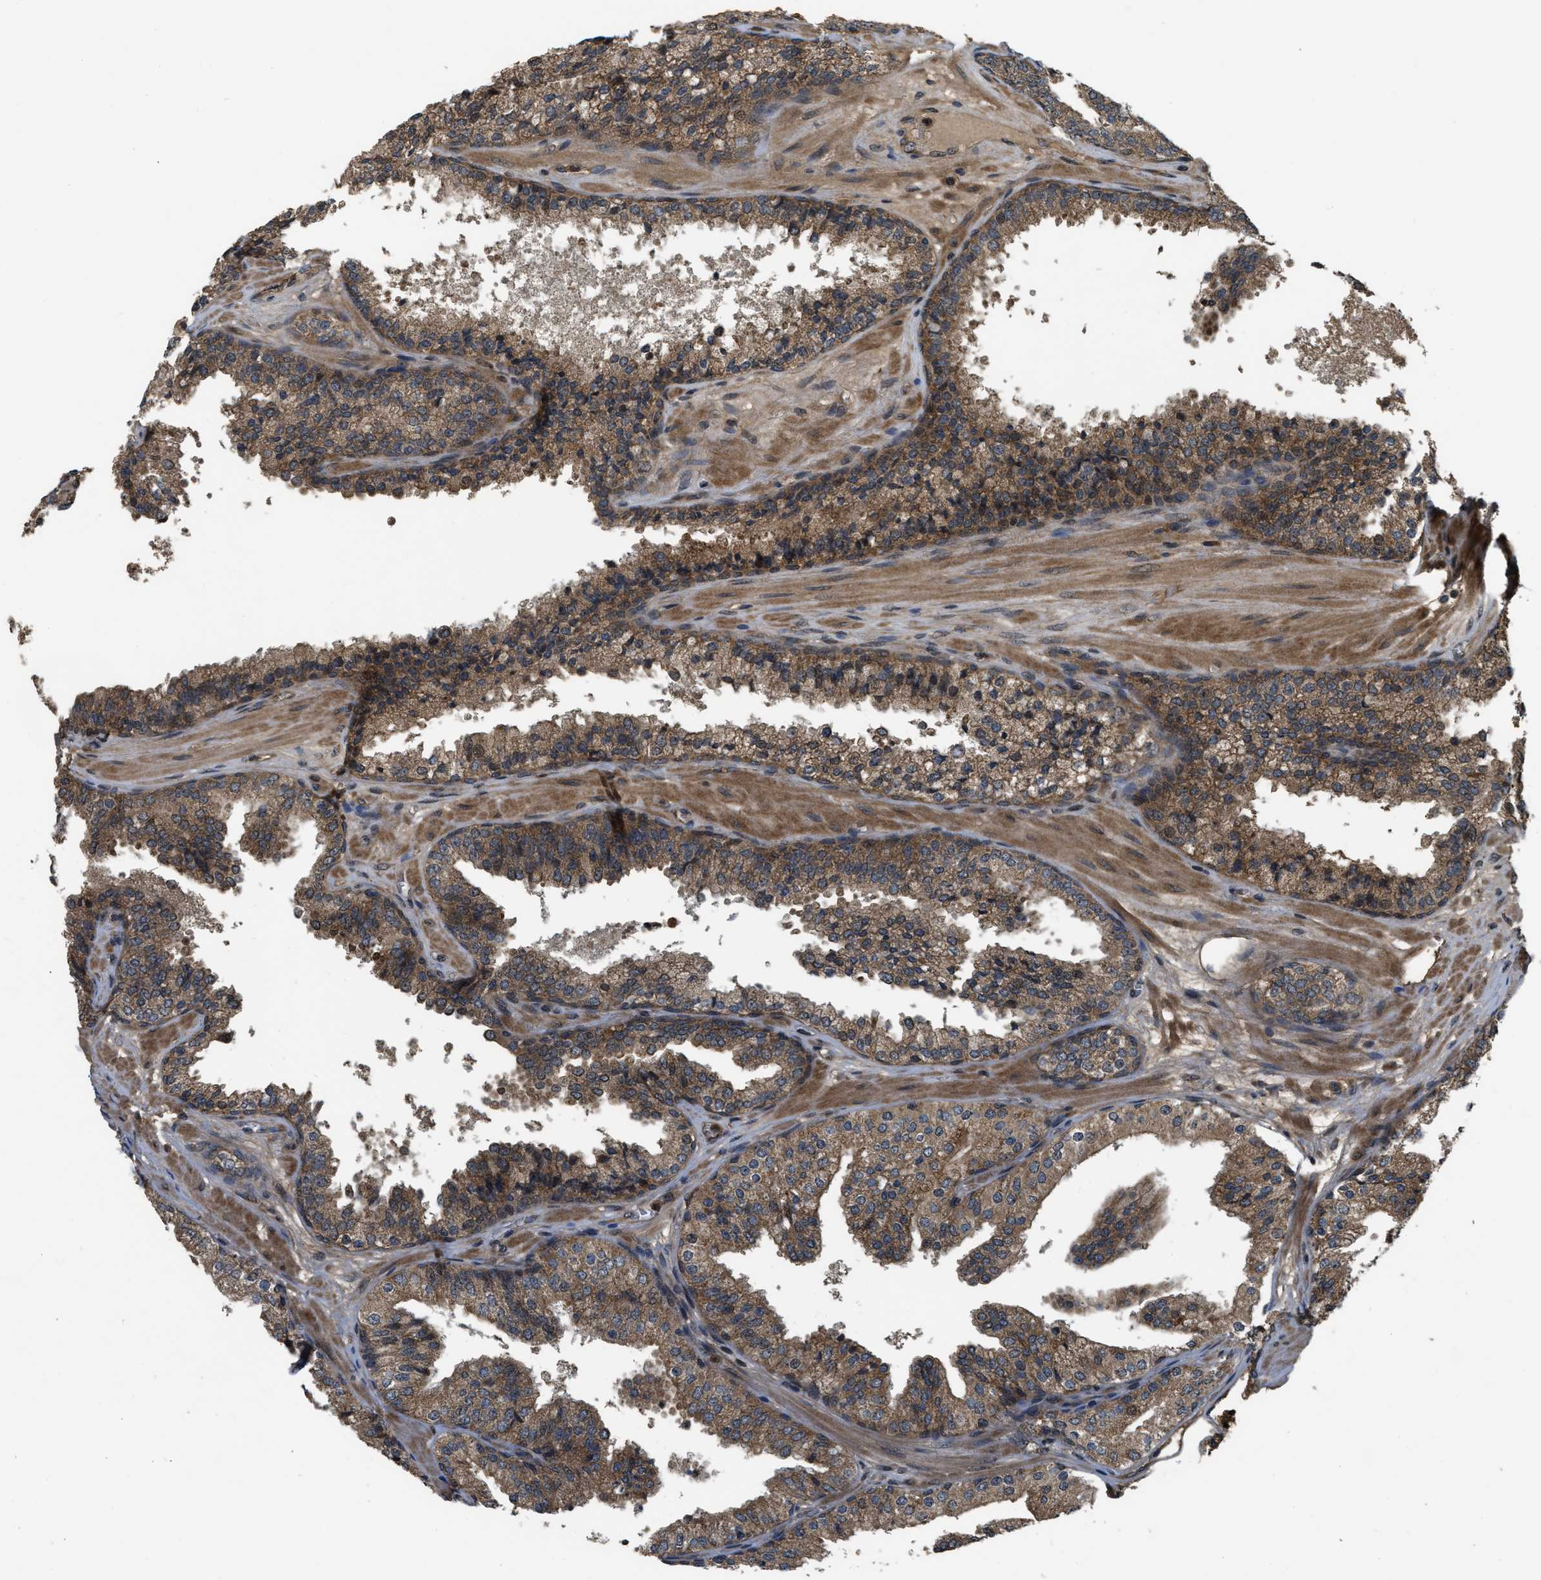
{"staining": {"intensity": "moderate", "quantity": ">75%", "location": "cytoplasmic/membranous"}, "tissue": "prostate cancer", "cell_type": "Tumor cells", "image_type": "cancer", "snomed": [{"axis": "morphology", "description": "Adenocarcinoma, High grade"}, {"axis": "topography", "description": "Prostate"}], "caption": "DAB immunohistochemical staining of prostate adenocarcinoma (high-grade) exhibits moderate cytoplasmic/membranous protein expression in about >75% of tumor cells. The protein of interest is stained brown, and the nuclei are stained in blue (DAB (3,3'-diaminobenzidine) IHC with brightfield microscopy, high magnification).", "gene": "SPTLC1", "patient": {"sex": "male", "age": 65}}